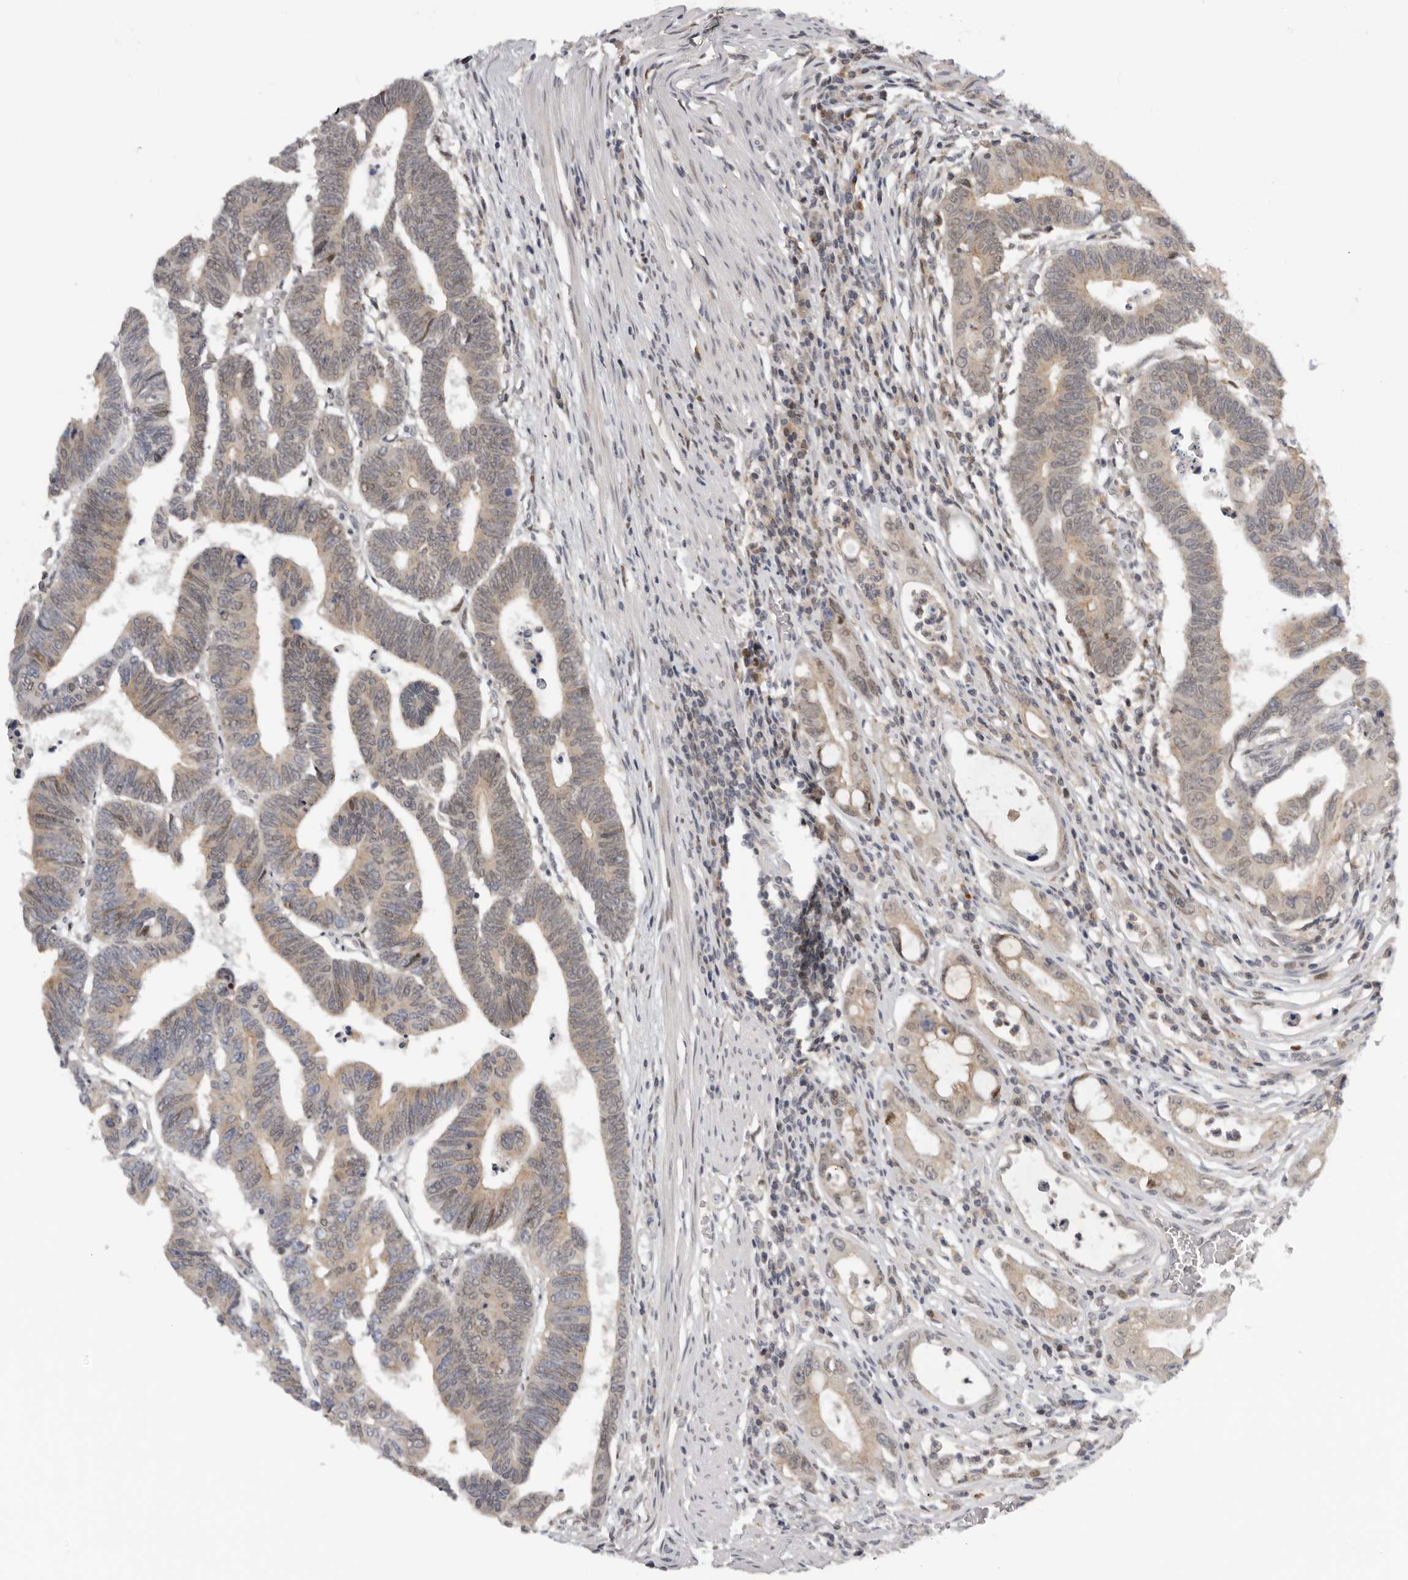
{"staining": {"intensity": "weak", "quantity": "25%-75%", "location": "cytoplasmic/membranous"}, "tissue": "colorectal cancer", "cell_type": "Tumor cells", "image_type": "cancer", "snomed": [{"axis": "morphology", "description": "Adenocarcinoma, NOS"}, {"axis": "topography", "description": "Rectum"}], "caption": "Adenocarcinoma (colorectal) stained with DAB IHC shows low levels of weak cytoplasmic/membranous positivity in approximately 25%-75% of tumor cells. The protein of interest is shown in brown color, while the nuclei are stained blue.", "gene": "KIF2B", "patient": {"sex": "female", "age": 65}}